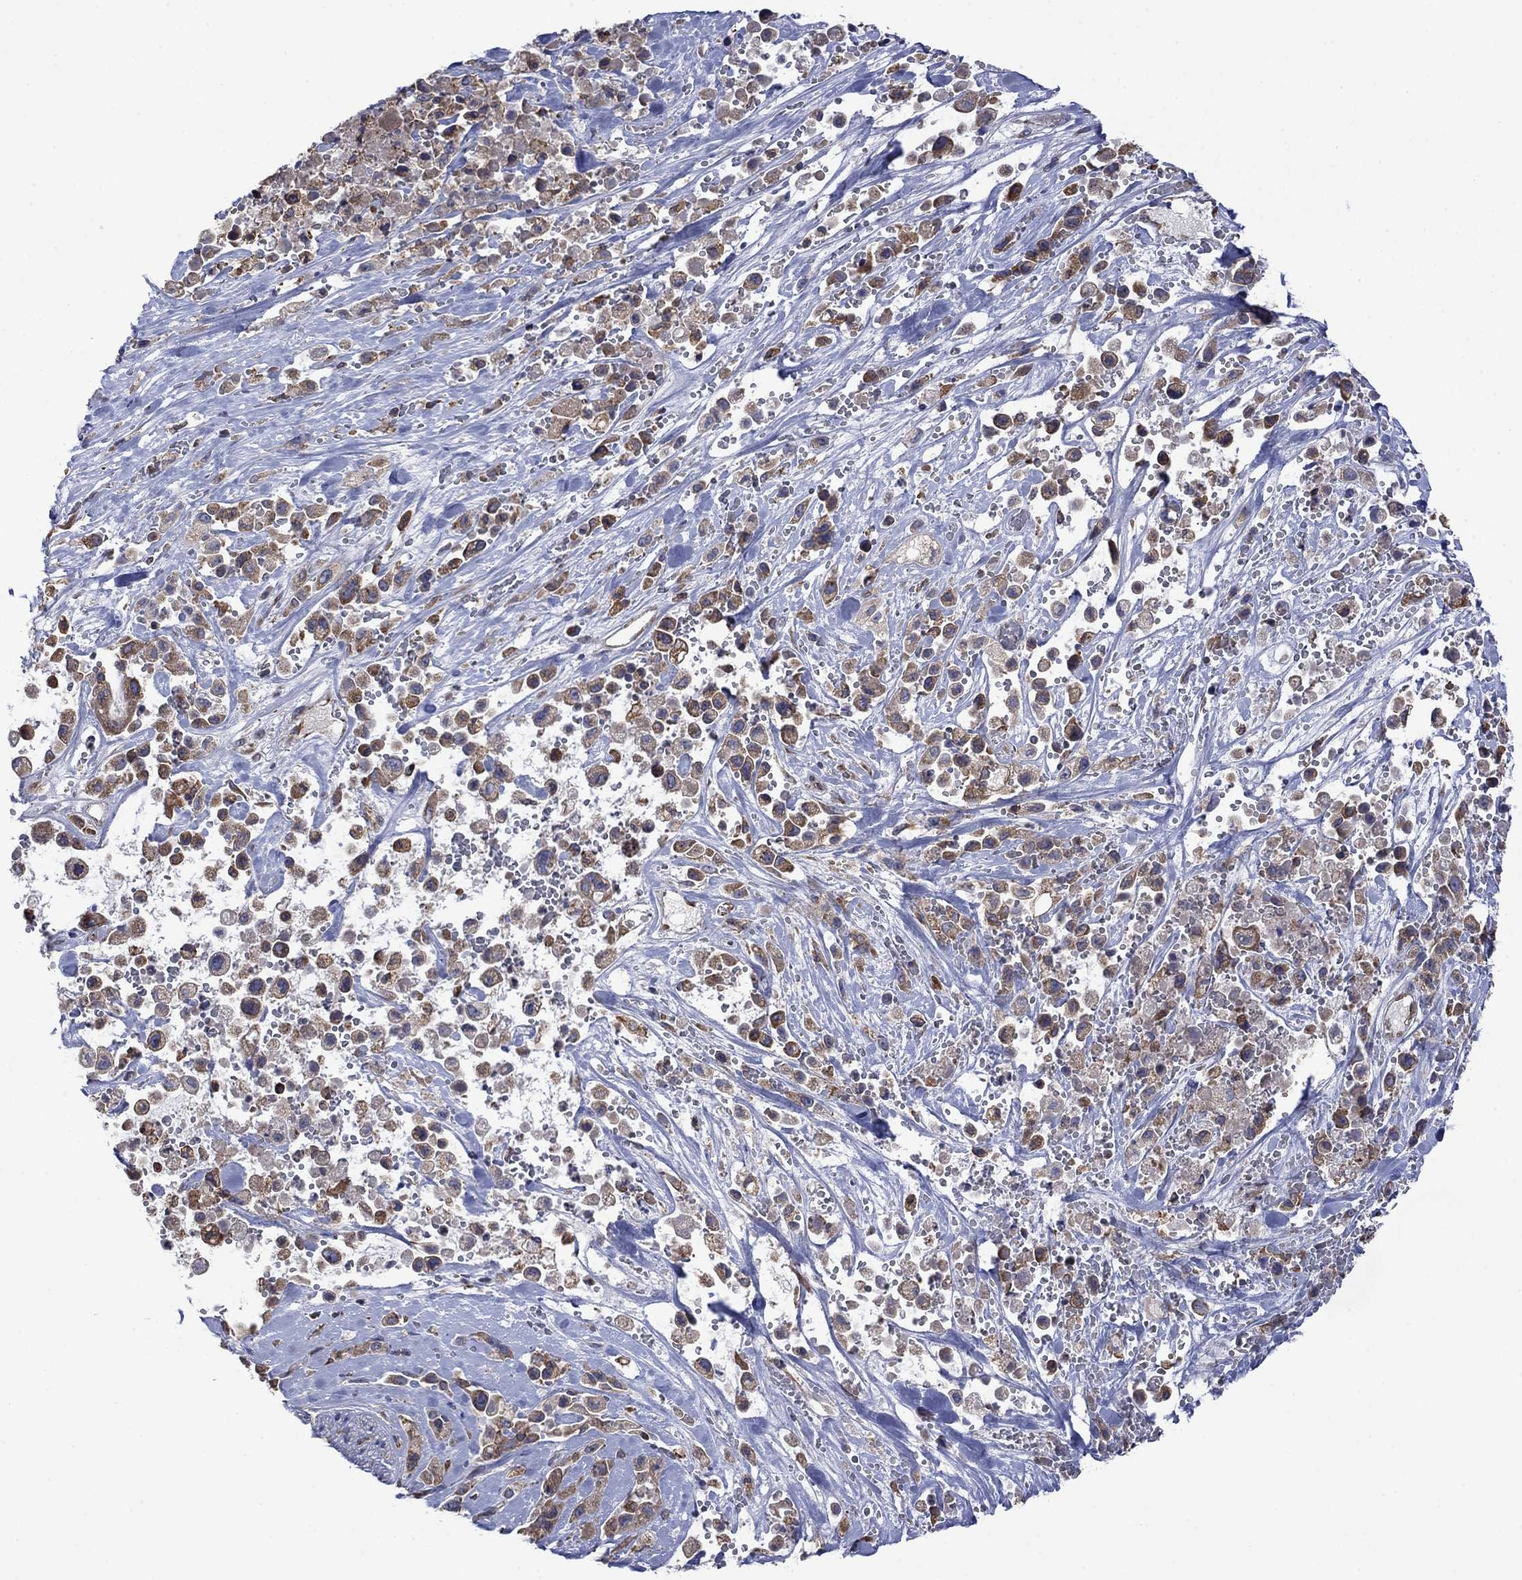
{"staining": {"intensity": "moderate", "quantity": ">75%", "location": "cytoplasmic/membranous"}, "tissue": "pancreatic cancer", "cell_type": "Tumor cells", "image_type": "cancer", "snomed": [{"axis": "morphology", "description": "Adenocarcinoma, NOS"}, {"axis": "topography", "description": "Pancreas"}], "caption": "This image demonstrates immunohistochemistry (IHC) staining of human adenocarcinoma (pancreatic), with medium moderate cytoplasmic/membranous staining in approximately >75% of tumor cells.", "gene": "FURIN", "patient": {"sex": "male", "age": 44}}